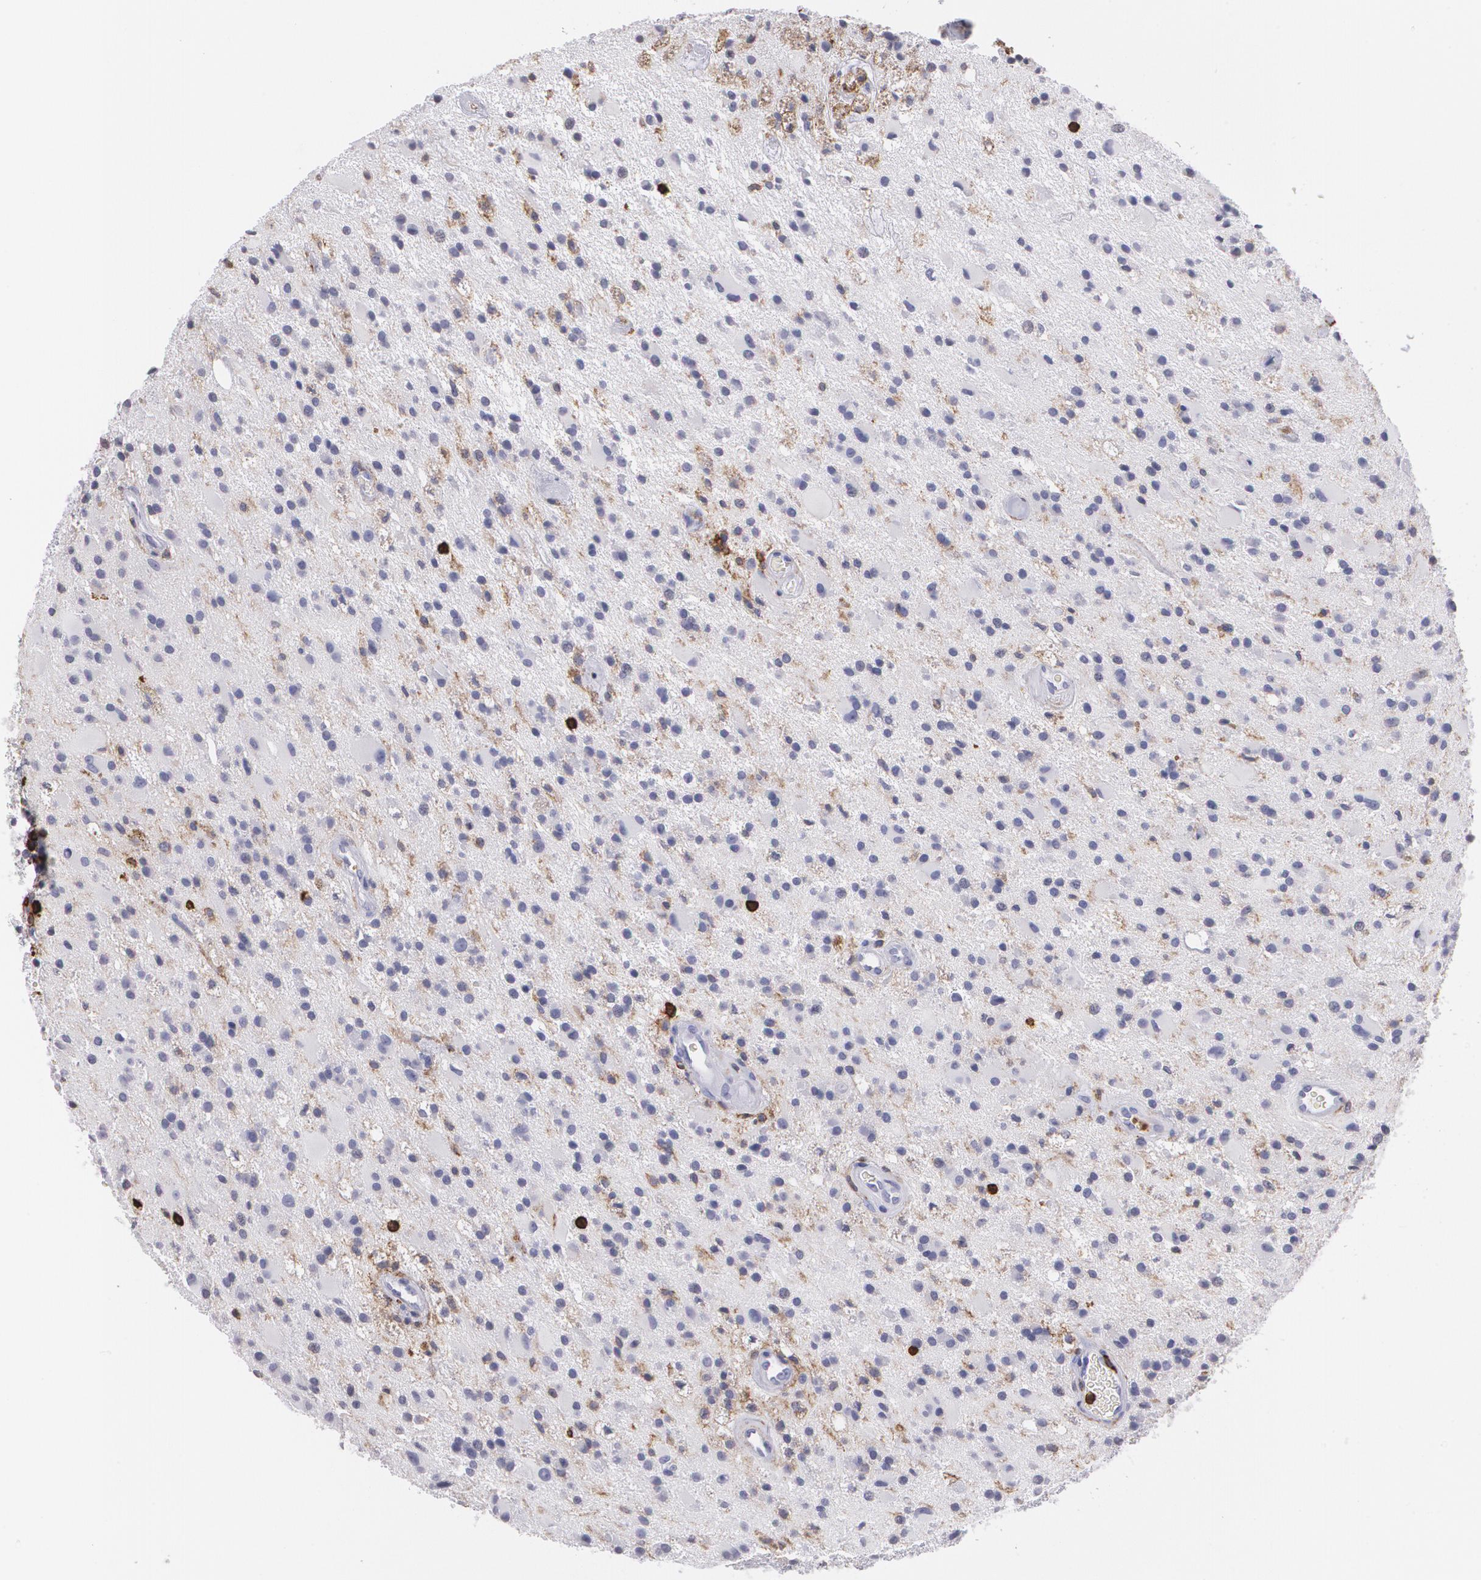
{"staining": {"intensity": "negative", "quantity": "none", "location": "none"}, "tissue": "glioma", "cell_type": "Tumor cells", "image_type": "cancer", "snomed": [{"axis": "morphology", "description": "Glioma, malignant, Low grade"}, {"axis": "topography", "description": "Brain"}], "caption": "DAB immunohistochemical staining of human malignant glioma (low-grade) reveals no significant positivity in tumor cells.", "gene": "PTPRC", "patient": {"sex": "male", "age": 58}}